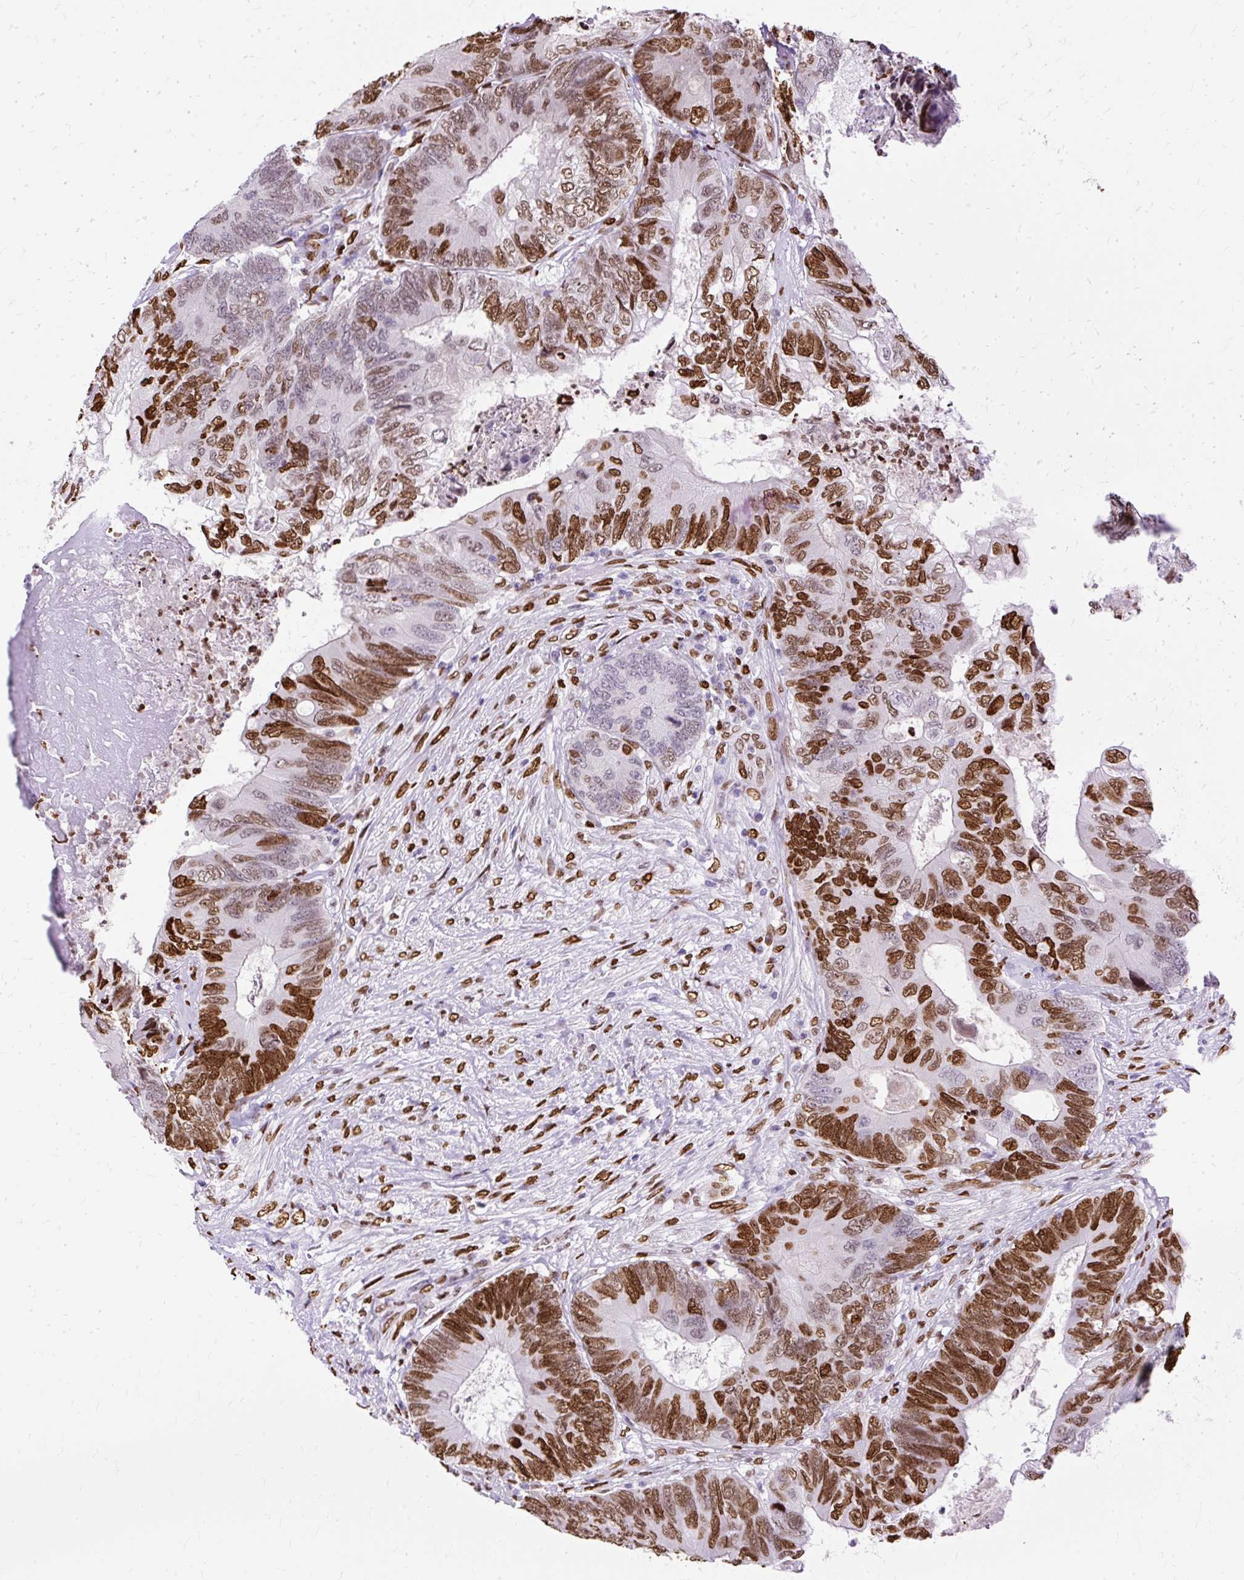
{"staining": {"intensity": "strong", "quantity": "25%-75%", "location": "nuclear"}, "tissue": "colorectal cancer", "cell_type": "Tumor cells", "image_type": "cancer", "snomed": [{"axis": "morphology", "description": "Adenocarcinoma, NOS"}, {"axis": "topography", "description": "Colon"}], "caption": "Colorectal adenocarcinoma stained with DAB IHC demonstrates high levels of strong nuclear staining in about 25%-75% of tumor cells.", "gene": "TMEM184C", "patient": {"sex": "female", "age": 67}}